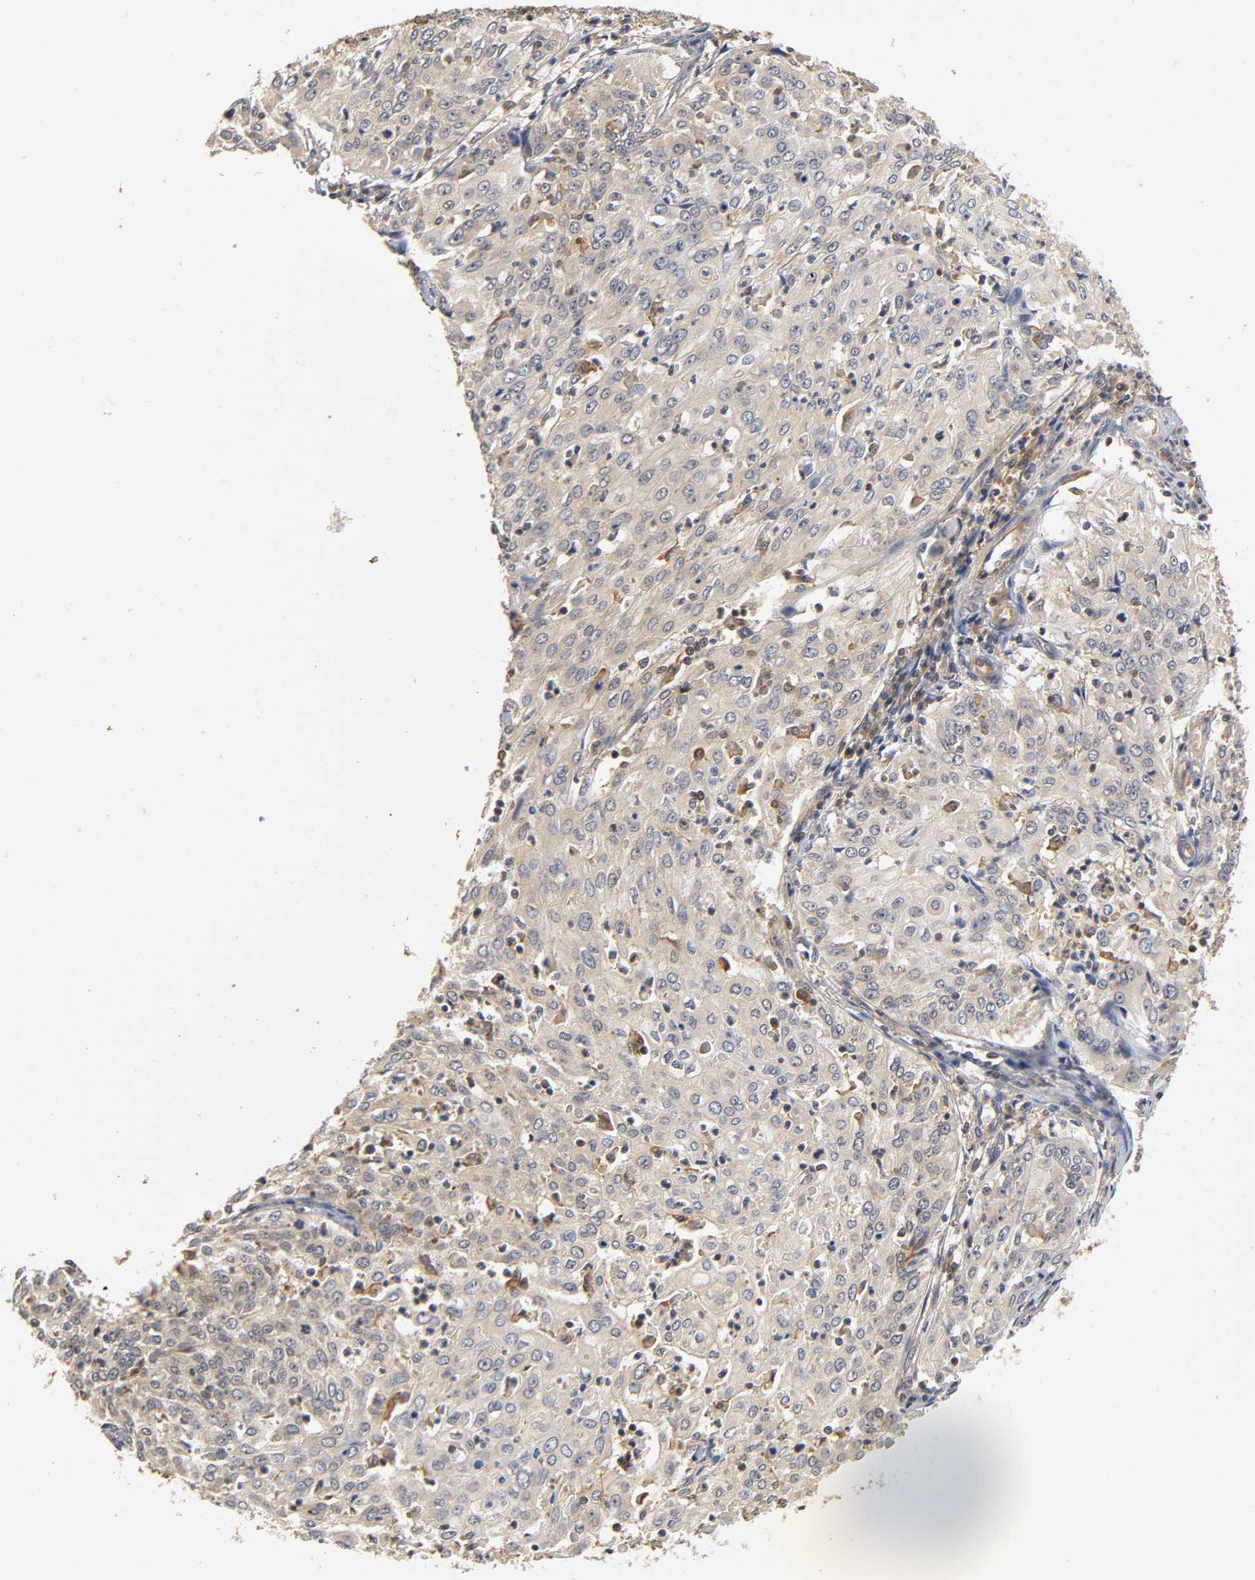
{"staining": {"intensity": "weak", "quantity": ">75%", "location": "cytoplasmic/membranous"}, "tissue": "cervical cancer", "cell_type": "Tumor cells", "image_type": "cancer", "snomed": [{"axis": "morphology", "description": "Squamous cell carcinoma, NOS"}, {"axis": "topography", "description": "Cervix"}], "caption": "Immunohistochemistry (DAB (3,3'-diaminobenzidine)) staining of human cervical cancer shows weak cytoplasmic/membranous protein staining in about >75% of tumor cells.", "gene": "ACTR2", "patient": {"sex": "female", "age": 39}}